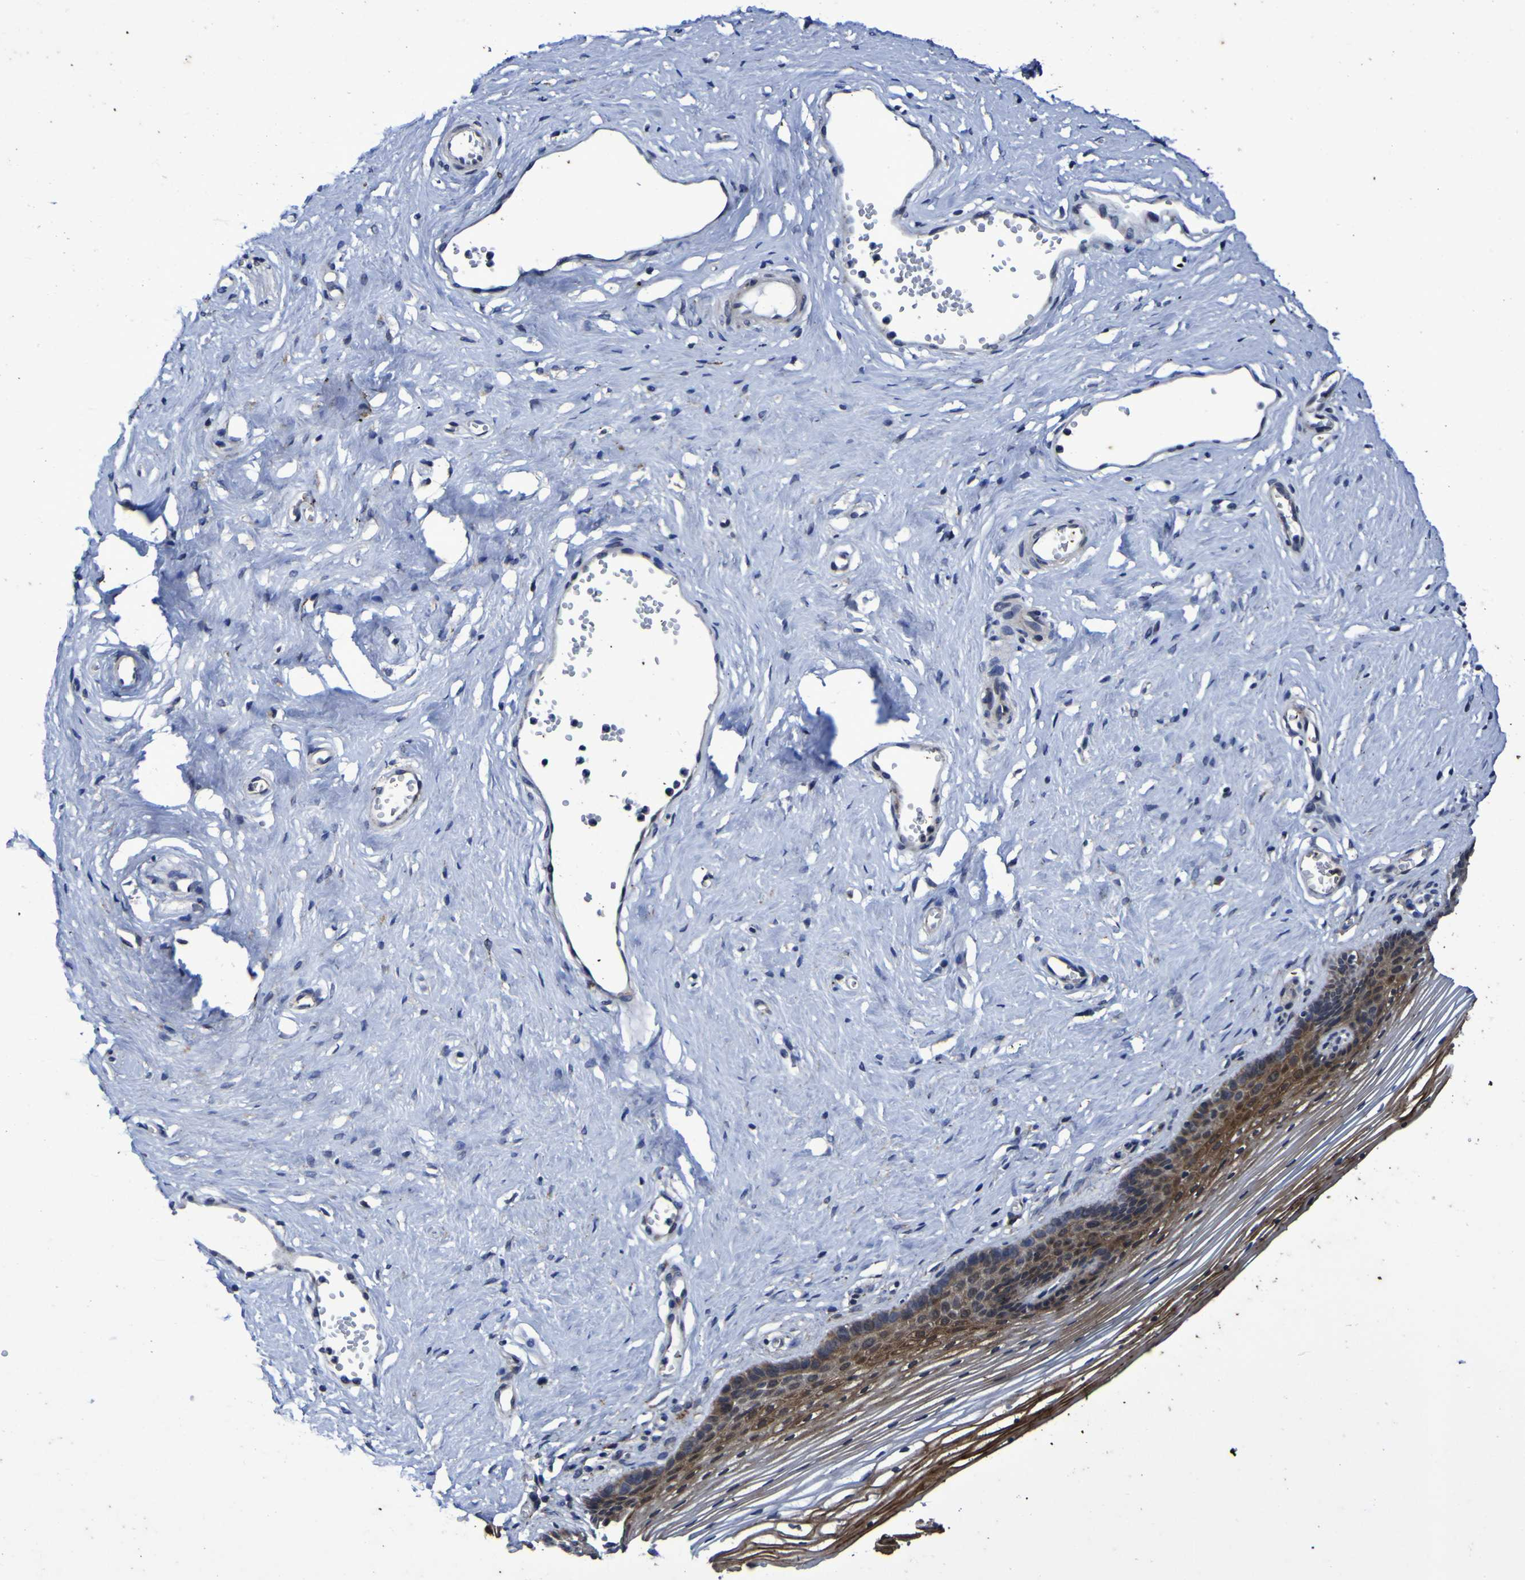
{"staining": {"intensity": "moderate", "quantity": ">75%", "location": "cytoplasmic/membranous"}, "tissue": "vagina", "cell_type": "Squamous epithelial cells", "image_type": "normal", "snomed": [{"axis": "morphology", "description": "Normal tissue, NOS"}, {"axis": "topography", "description": "Vagina"}], "caption": "Squamous epithelial cells exhibit moderate cytoplasmic/membranous expression in about >75% of cells in unremarkable vagina.", "gene": "P3H1", "patient": {"sex": "female", "age": 32}}